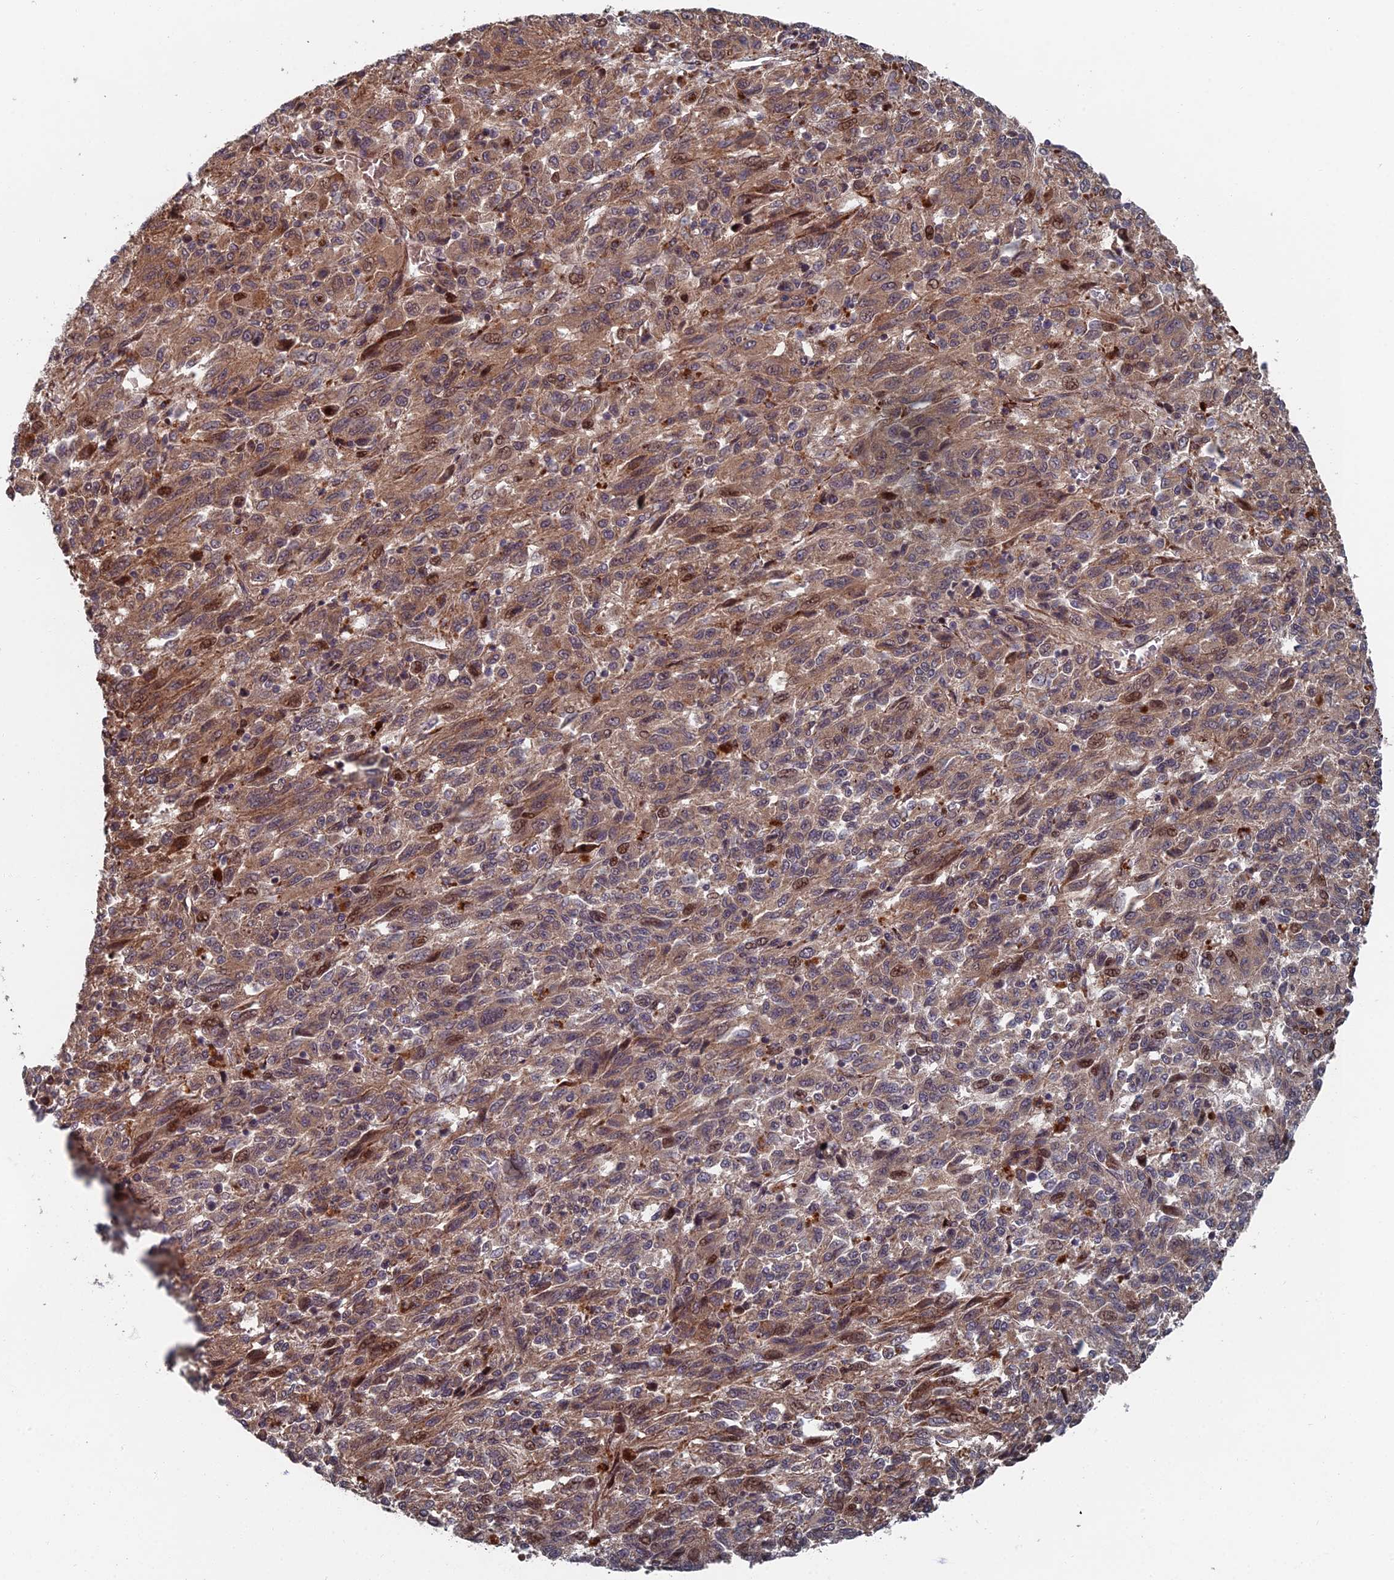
{"staining": {"intensity": "moderate", "quantity": "25%-75%", "location": "cytoplasmic/membranous,nuclear"}, "tissue": "melanoma", "cell_type": "Tumor cells", "image_type": "cancer", "snomed": [{"axis": "morphology", "description": "Malignant melanoma, Metastatic site"}, {"axis": "topography", "description": "Lung"}], "caption": "Immunohistochemical staining of malignant melanoma (metastatic site) displays medium levels of moderate cytoplasmic/membranous and nuclear protein expression in approximately 25%-75% of tumor cells.", "gene": "GTF2IRD1", "patient": {"sex": "male", "age": 64}}